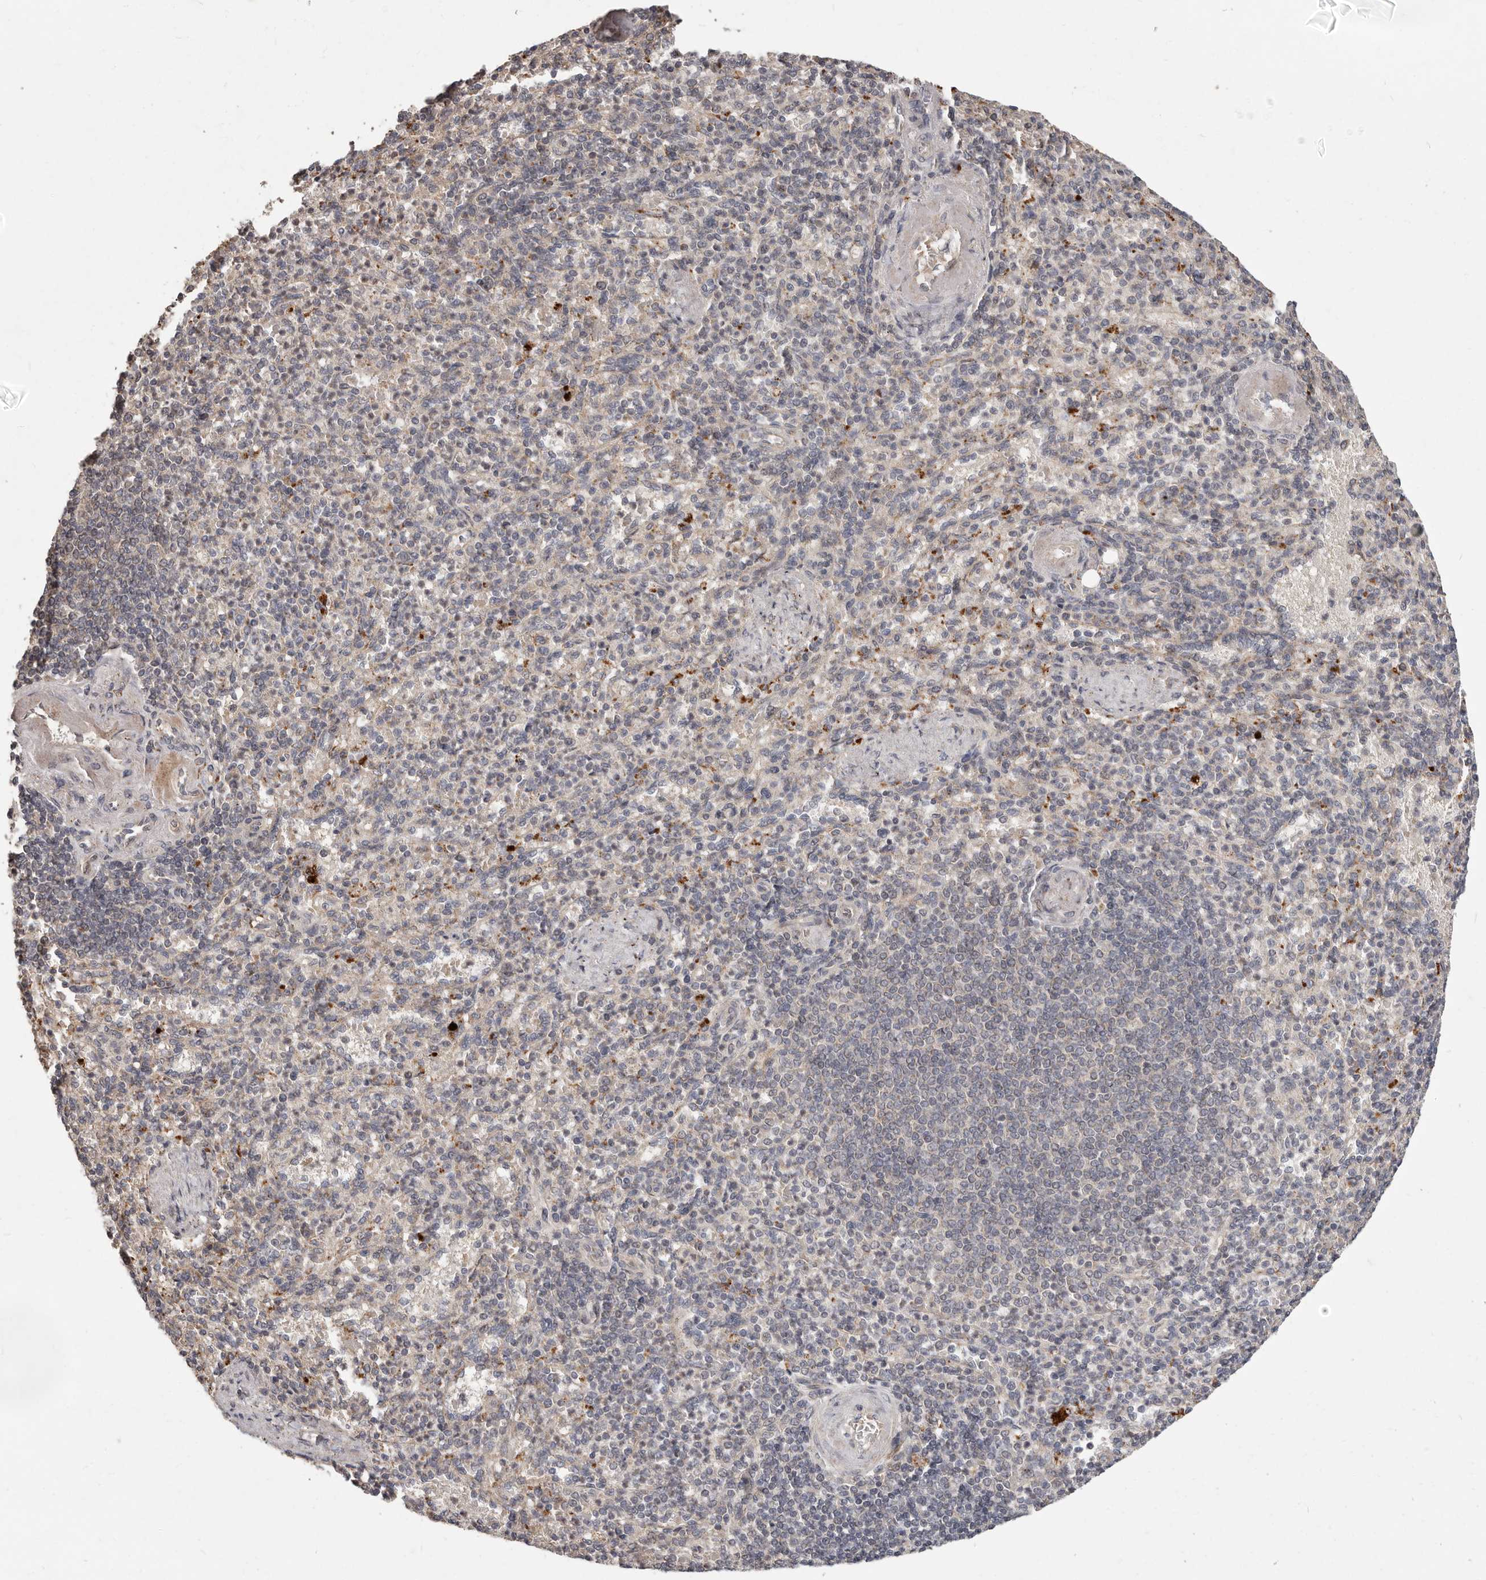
{"staining": {"intensity": "negative", "quantity": "none", "location": "none"}, "tissue": "spleen", "cell_type": "Cells in red pulp", "image_type": "normal", "snomed": [{"axis": "morphology", "description": "Normal tissue, NOS"}, {"axis": "topography", "description": "Spleen"}], "caption": "Immunohistochemical staining of unremarkable human spleen displays no significant expression in cells in red pulp.", "gene": "PLOD2", "patient": {"sex": "female", "age": 74}}